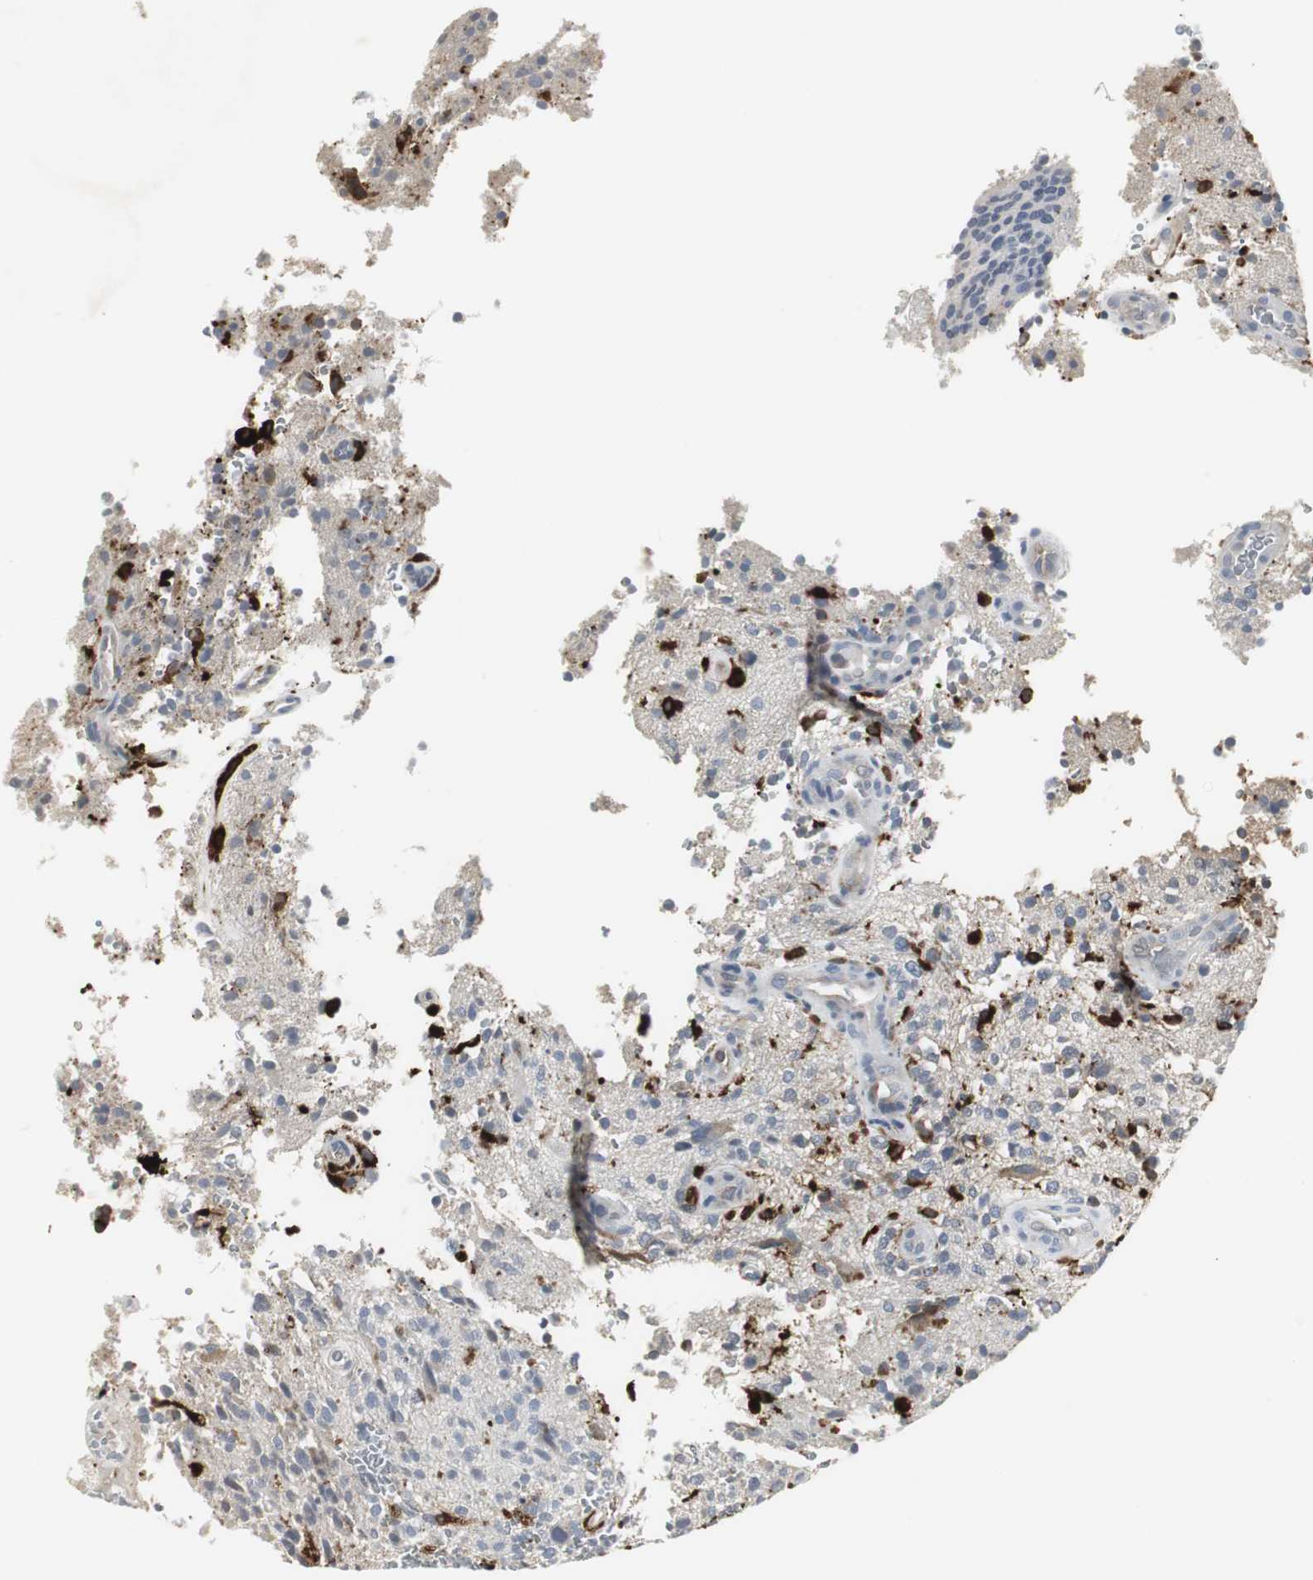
{"staining": {"intensity": "weak", "quantity": "<25%", "location": "cytoplasmic/membranous,nuclear"}, "tissue": "glioma", "cell_type": "Tumor cells", "image_type": "cancer", "snomed": [{"axis": "morphology", "description": "Normal tissue, NOS"}, {"axis": "morphology", "description": "Glioma, malignant, High grade"}, {"axis": "topography", "description": "Cerebral cortex"}], "caption": "Human glioma stained for a protein using IHC reveals no positivity in tumor cells.", "gene": "PI15", "patient": {"sex": "male", "age": 75}}